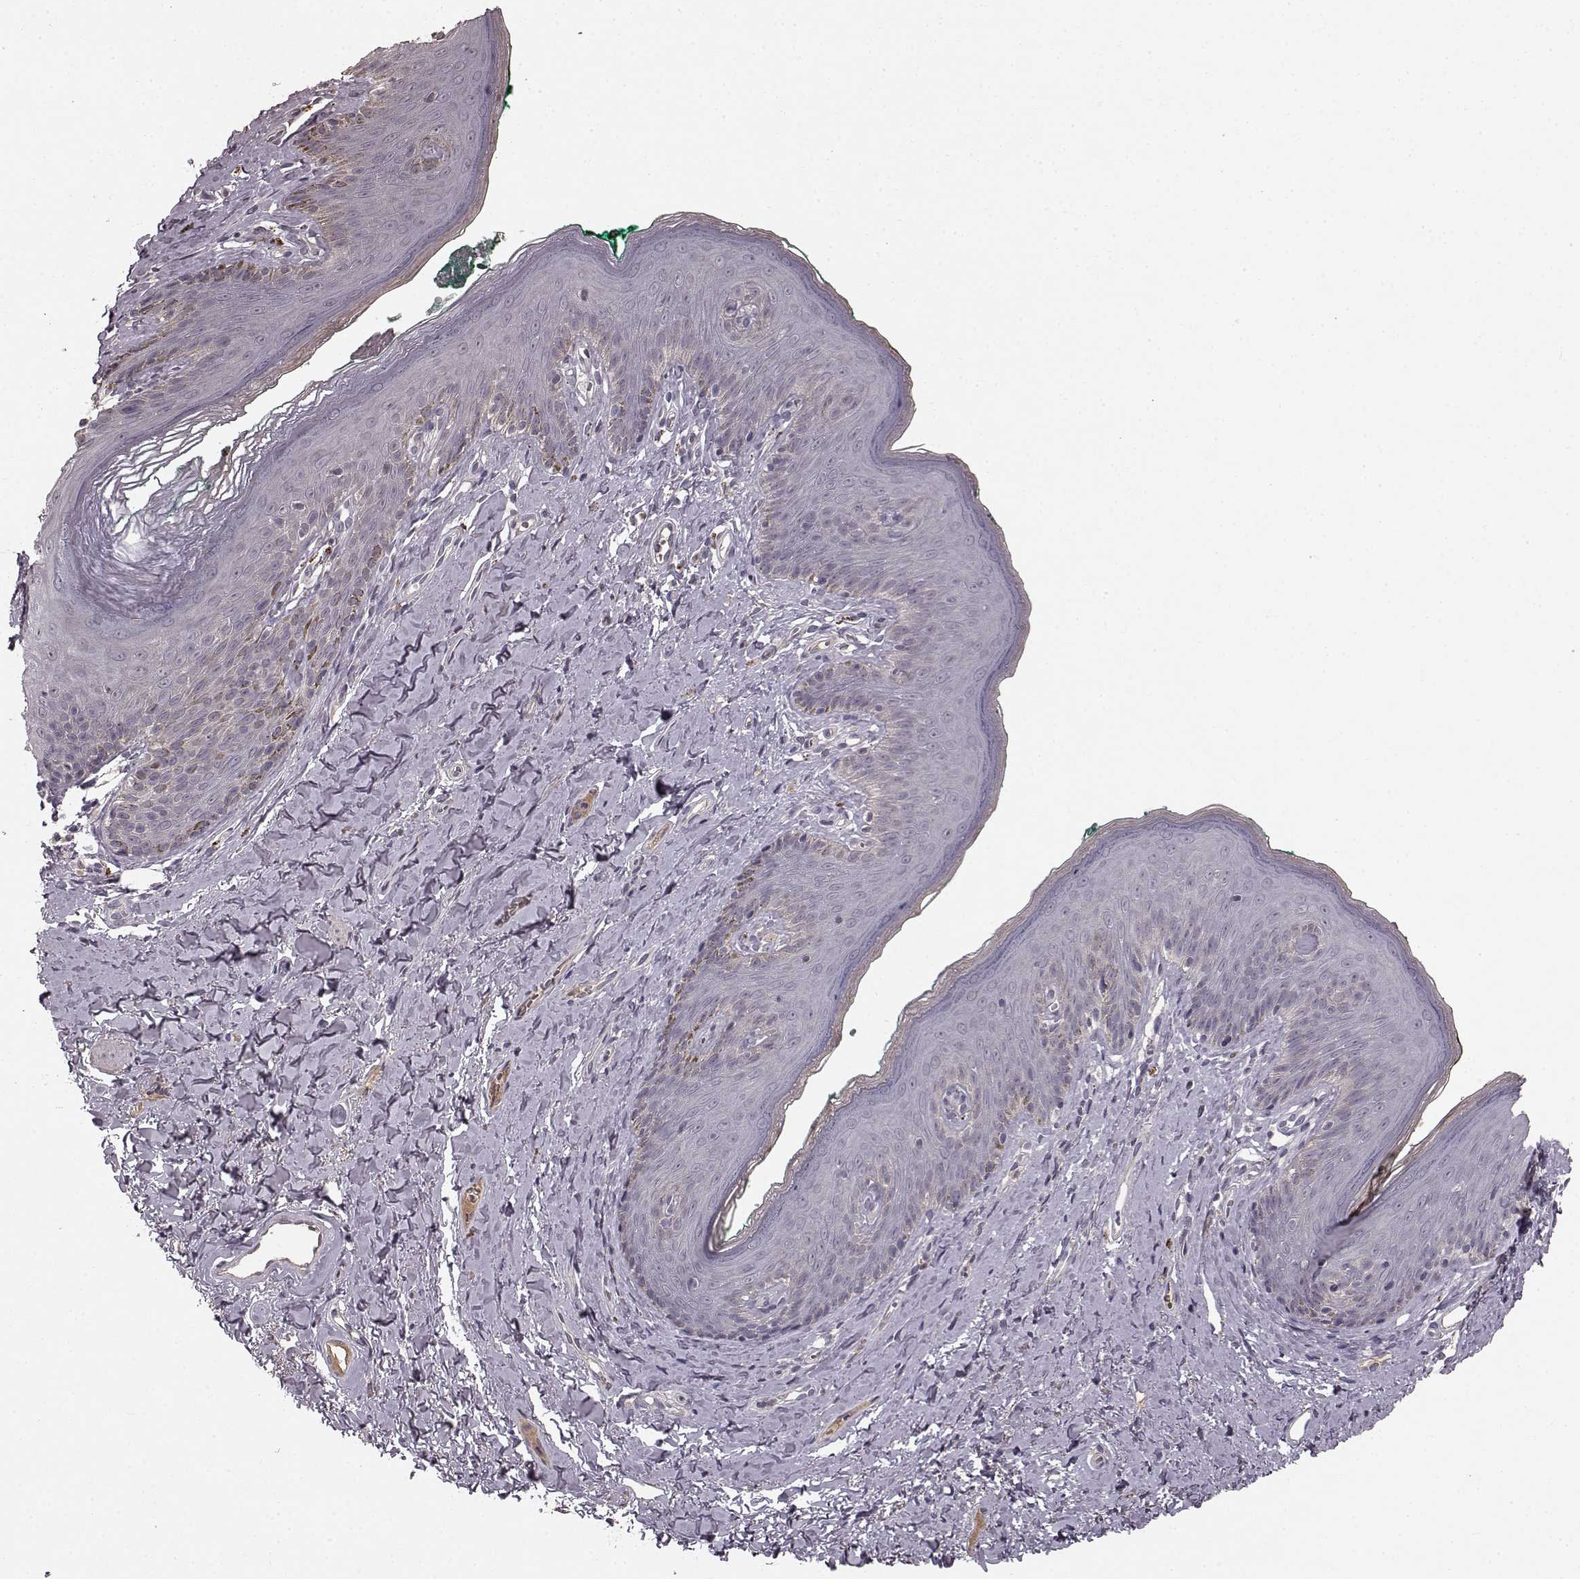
{"staining": {"intensity": "negative", "quantity": "none", "location": "none"}, "tissue": "skin", "cell_type": "Epidermal cells", "image_type": "normal", "snomed": [{"axis": "morphology", "description": "Normal tissue, NOS"}, {"axis": "topography", "description": "Vulva"}], "caption": "An image of skin stained for a protein demonstrates no brown staining in epidermal cells. (DAB (3,3'-diaminobenzidine) immunohistochemistry (IHC), high magnification).", "gene": "SLC22A18", "patient": {"sex": "female", "age": 66}}